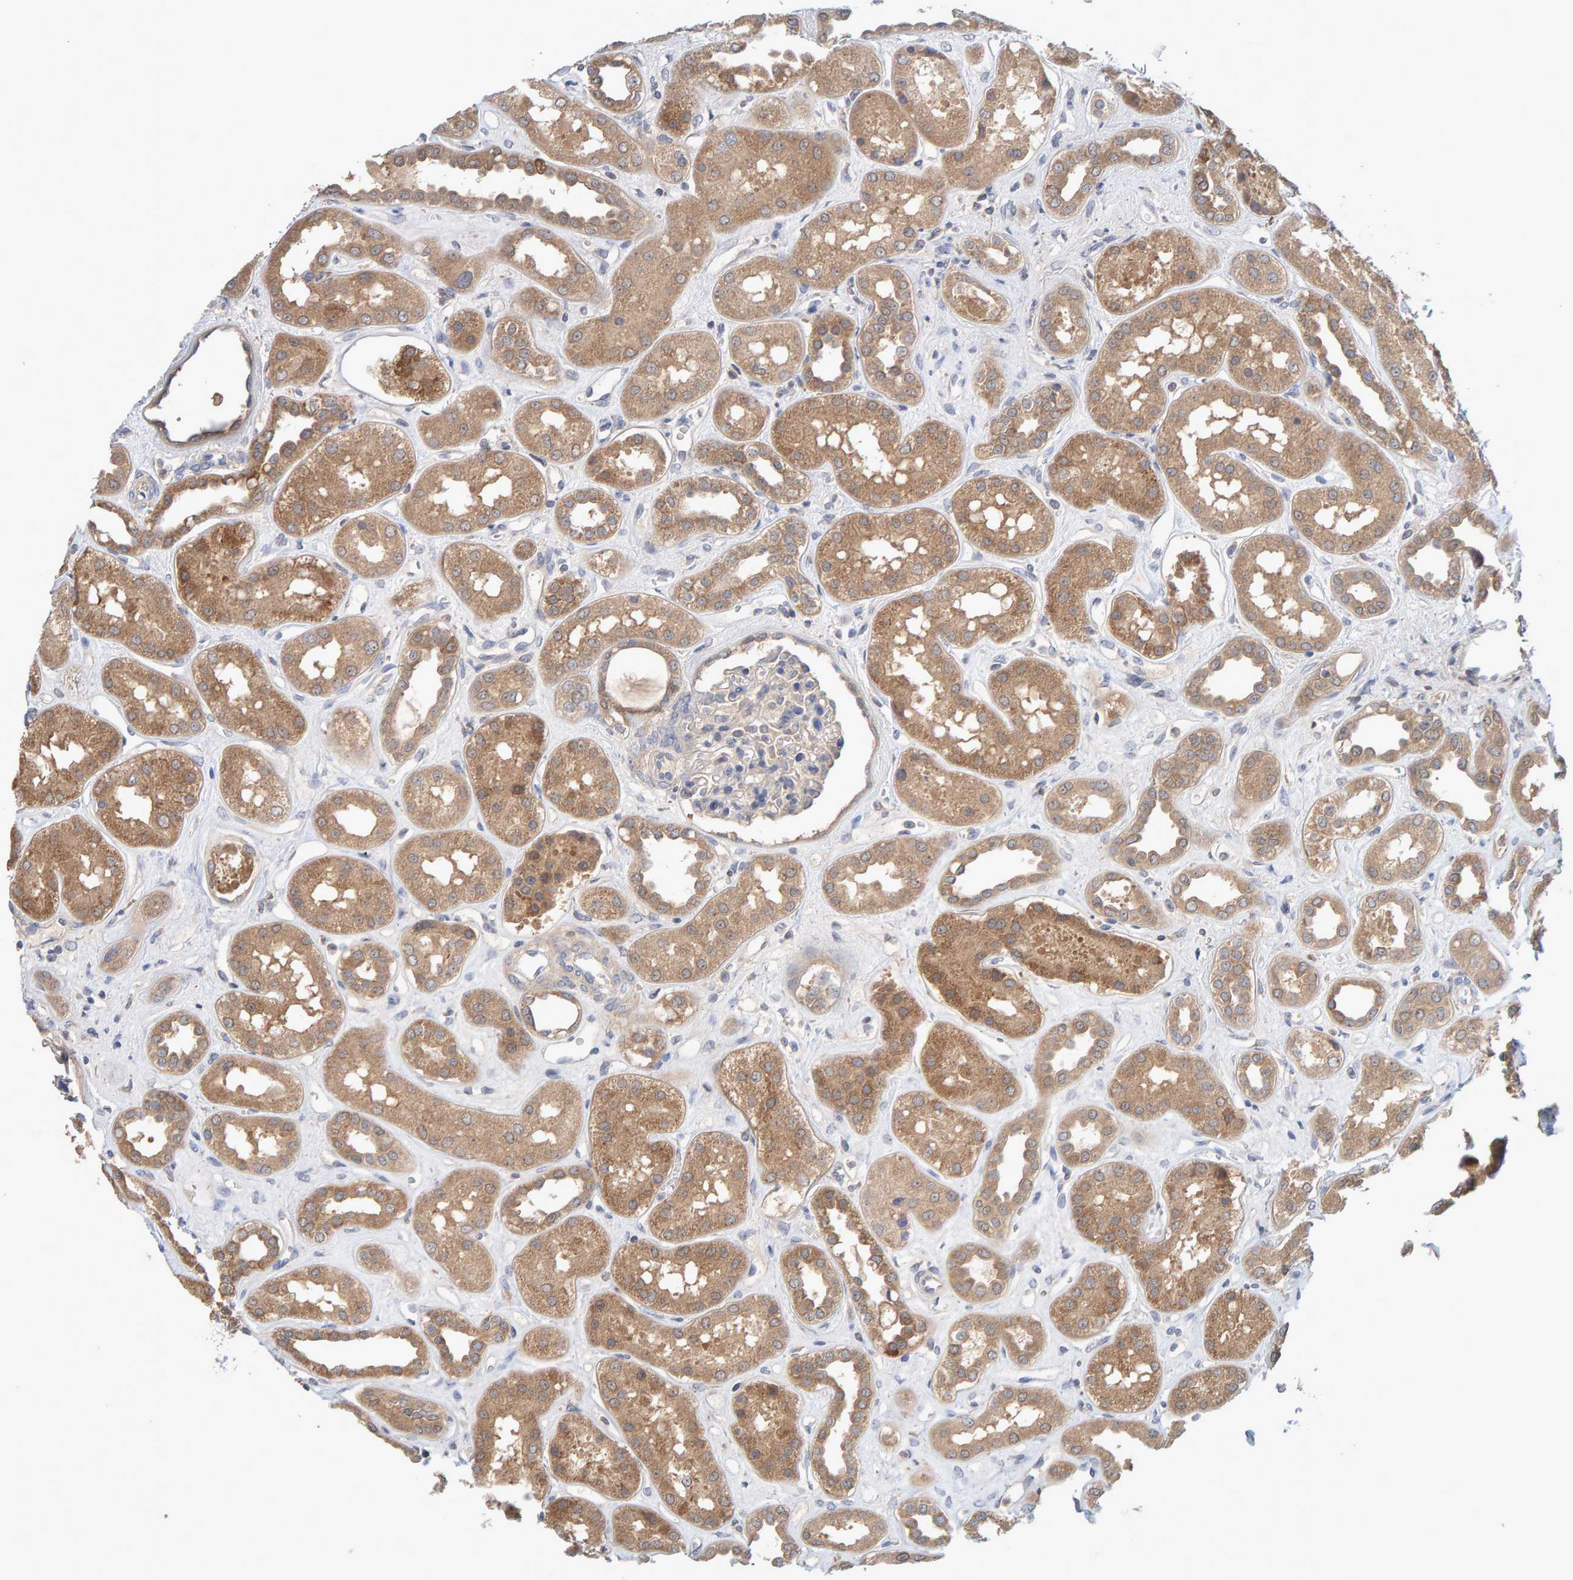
{"staining": {"intensity": "weak", "quantity": "<25%", "location": "cytoplasmic/membranous"}, "tissue": "kidney", "cell_type": "Cells in glomeruli", "image_type": "normal", "snomed": [{"axis": "morphology", "description": "Normal tissue, NOS"}, {"axis": "topography", "description": "Kidney"}], "caption": "Protein analysis of unremarkable kidney exhibits no significant positivity in cells in glomeruli. The staining is performed using DAB (3,3'-diaminobenzidine) brown chromogen with nuclei counter-stained in using hematoxylin.", "gene": "TATDN1", "patient": {"sex": "male", "age": 59}}